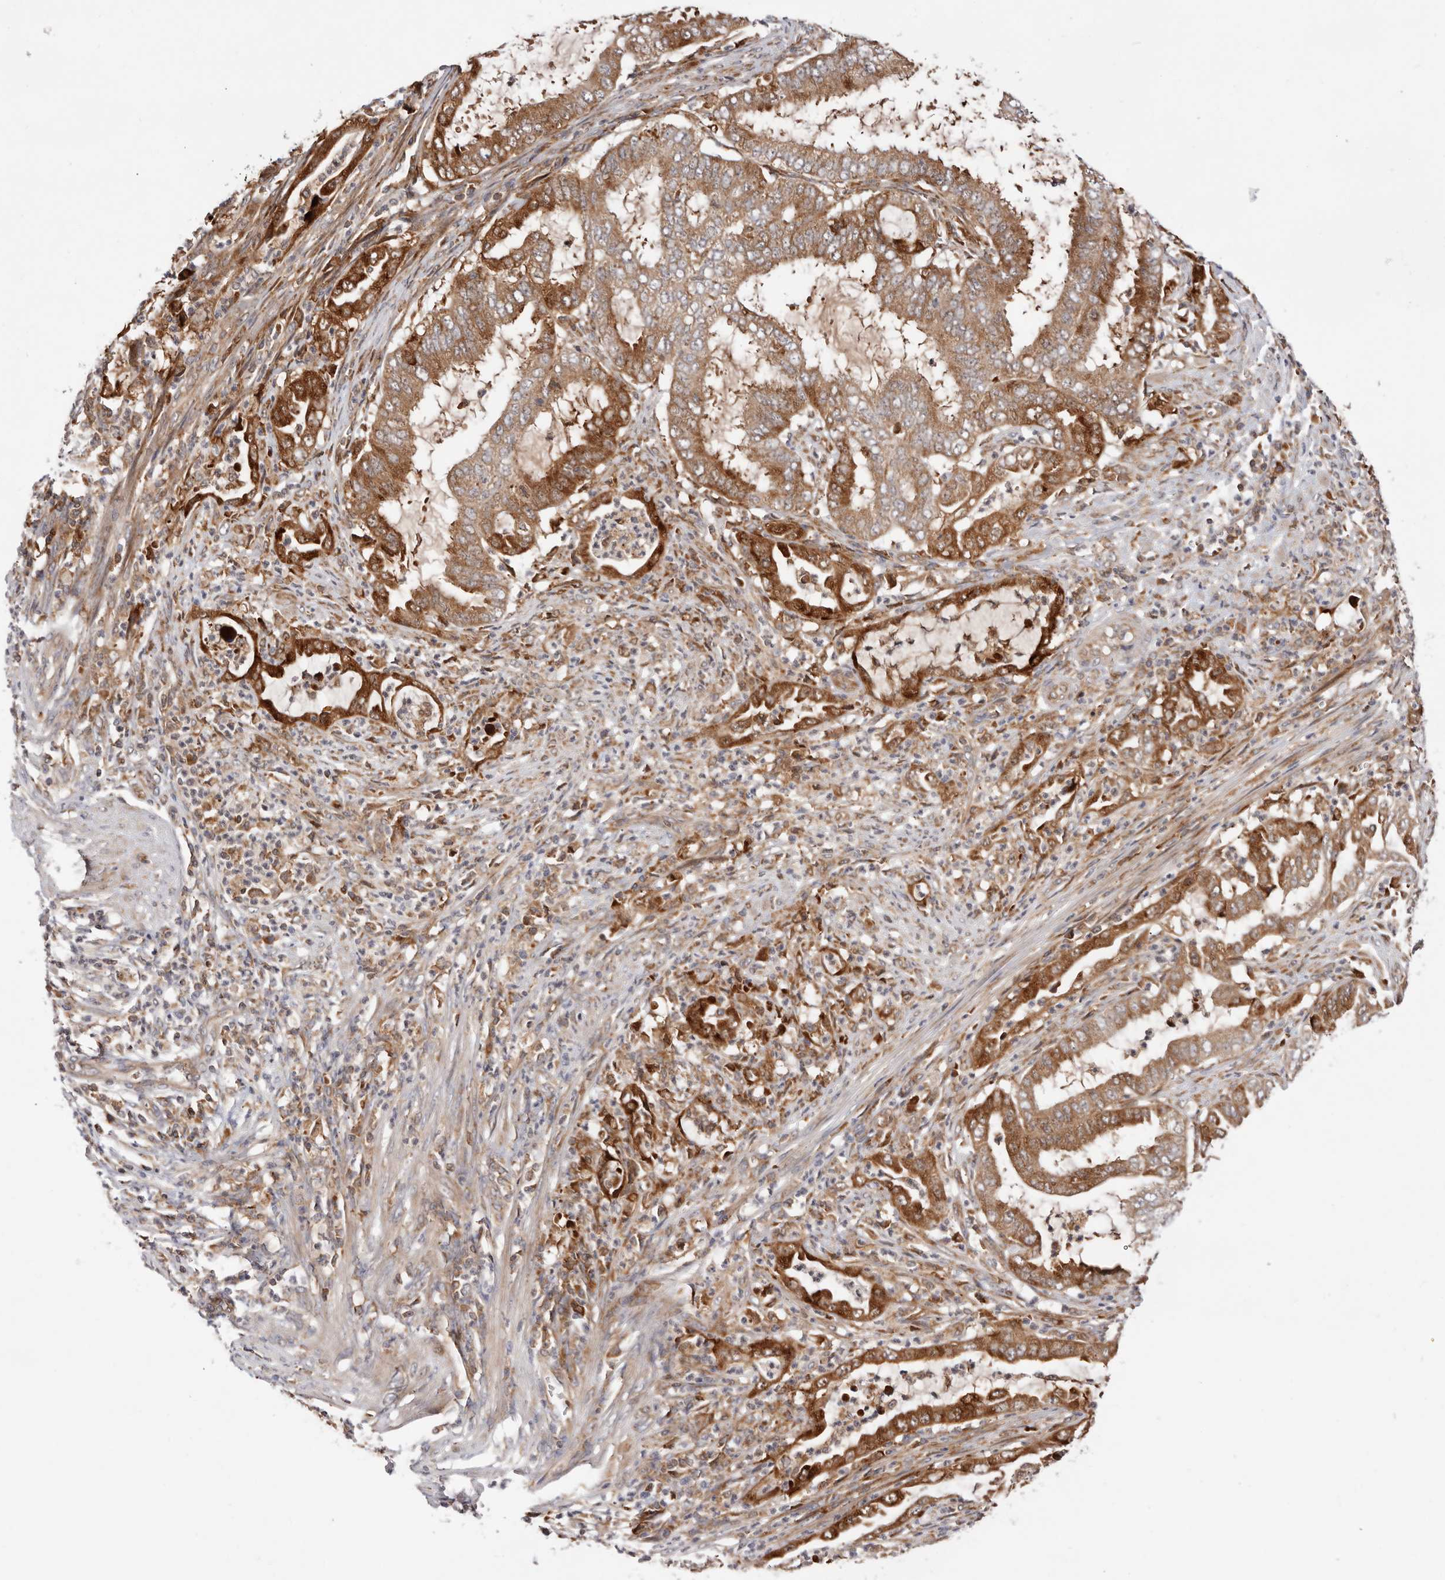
{"staining": {"intensity": "strong", "quantity": ">75%", "location": "cytoplasmic/membranous"}, "tissue": "endometrial cancer", "cell_type": "Tumor cells", "image_type": "cancer", "snomed": [{"axis": "morphology", "description": "Adenocarcinoma, NOS"}, {"axis": "topography", "description": "Endometrium"}], "caption": "Tumor cells demonstrate strong cytoplasmic/membranous expression in about >75% of cells in endometrial adenocarcinoma. (Brightfield microscopy of DAB IHC at high magnification).", "gene": "RNF213", "patient": {"sex": "female", "age": 51}}